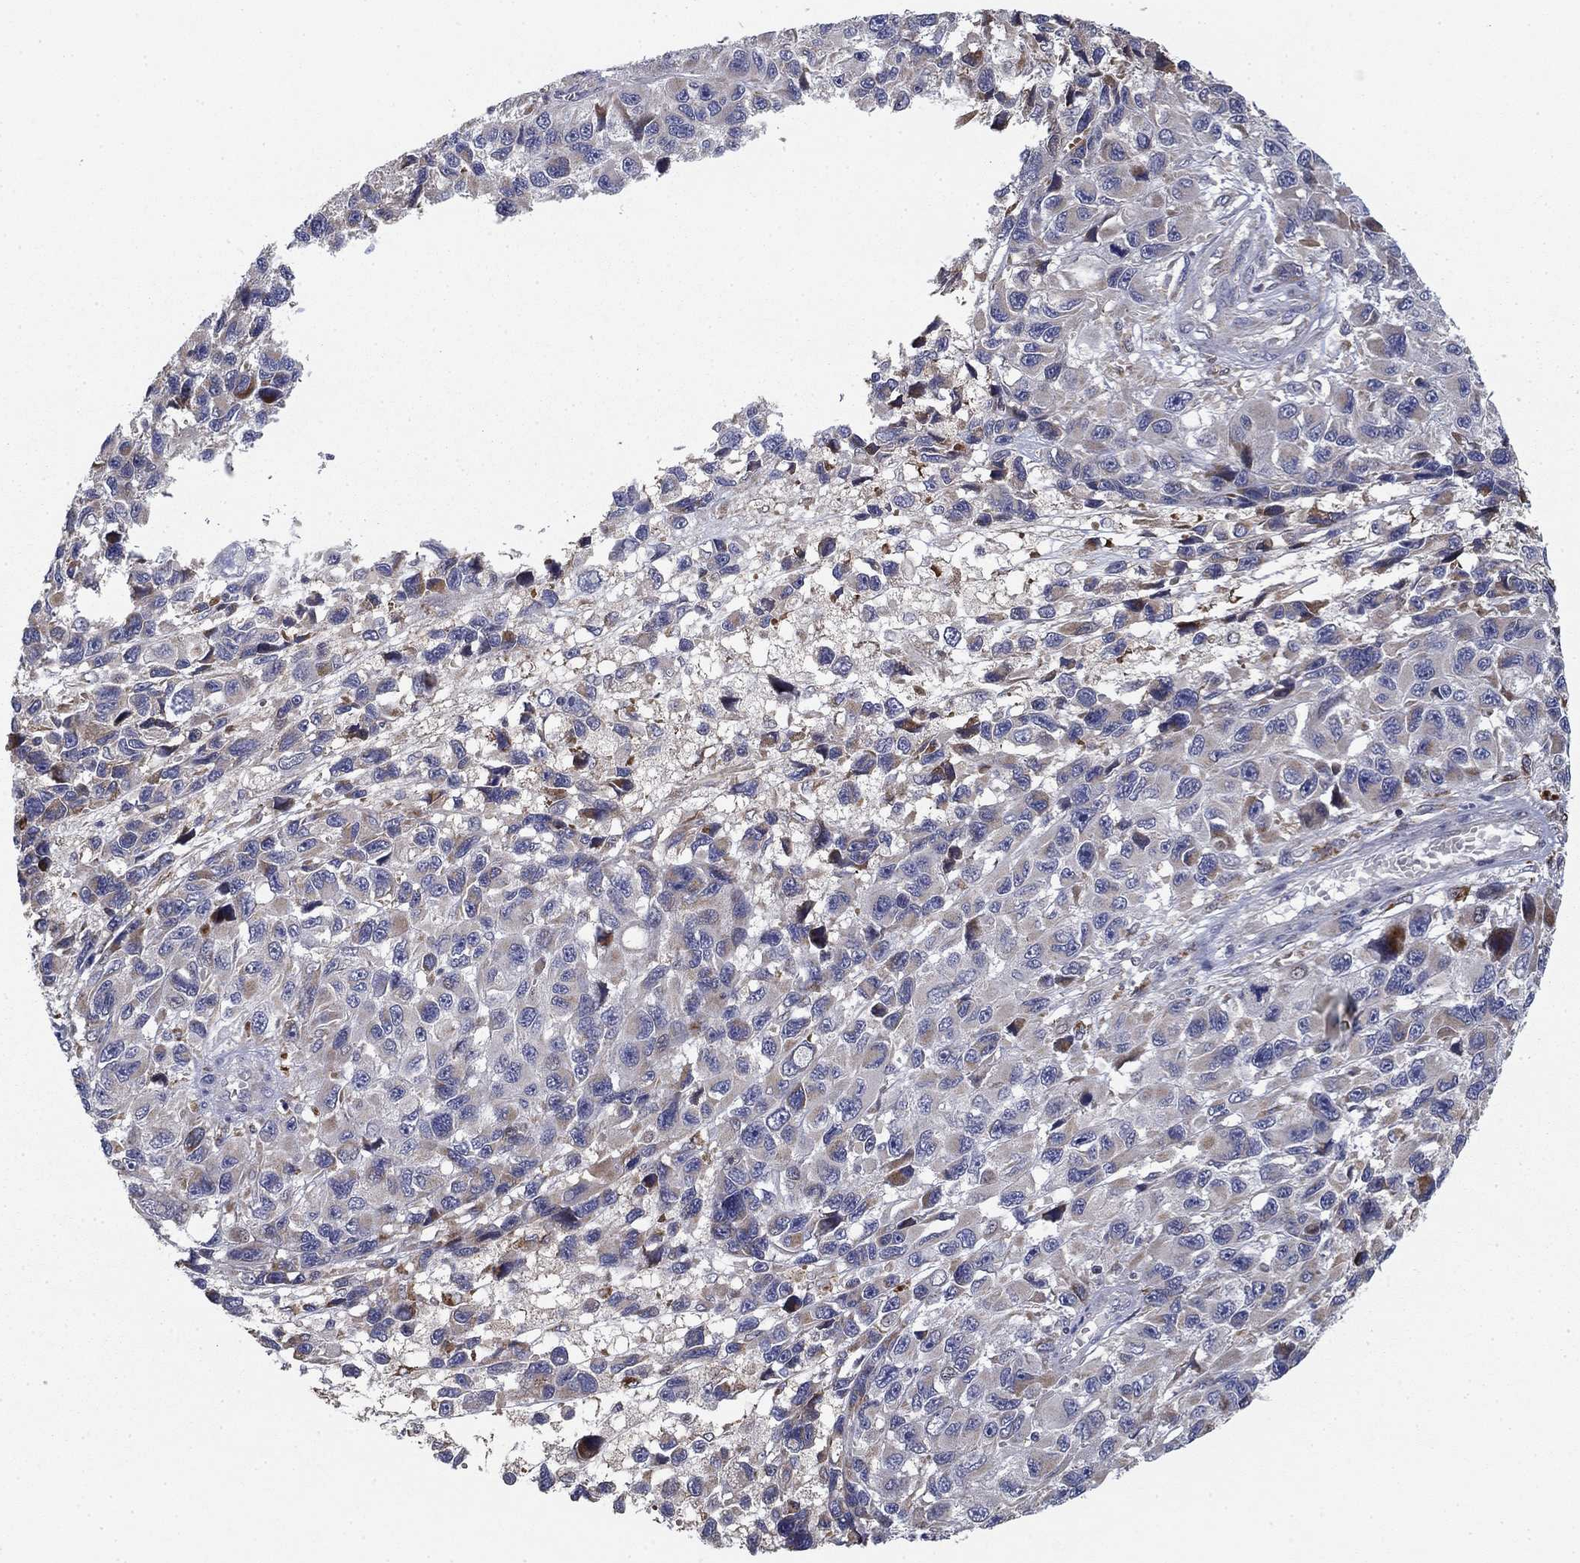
{"staining": {"intensity": "moderate", "quantity": "<25%", "location": "cytoplasmic/membranous"}, "tissue": "melanoma", "cell_type": "Tumor cells", "image_type": "cancer", "snomed": [{"axis": "morphology", "description": "Malignant melanoma, NOS"}, {"axis": "topography", "description": "Skin"}], "caption": "Protein expression analysis of human melanoma reveals moderate cytoplasmic/membranous expression in about <25% of tumor cells.", "gene": "MMAA", "patient": {"sex": "male", "age": 53}}